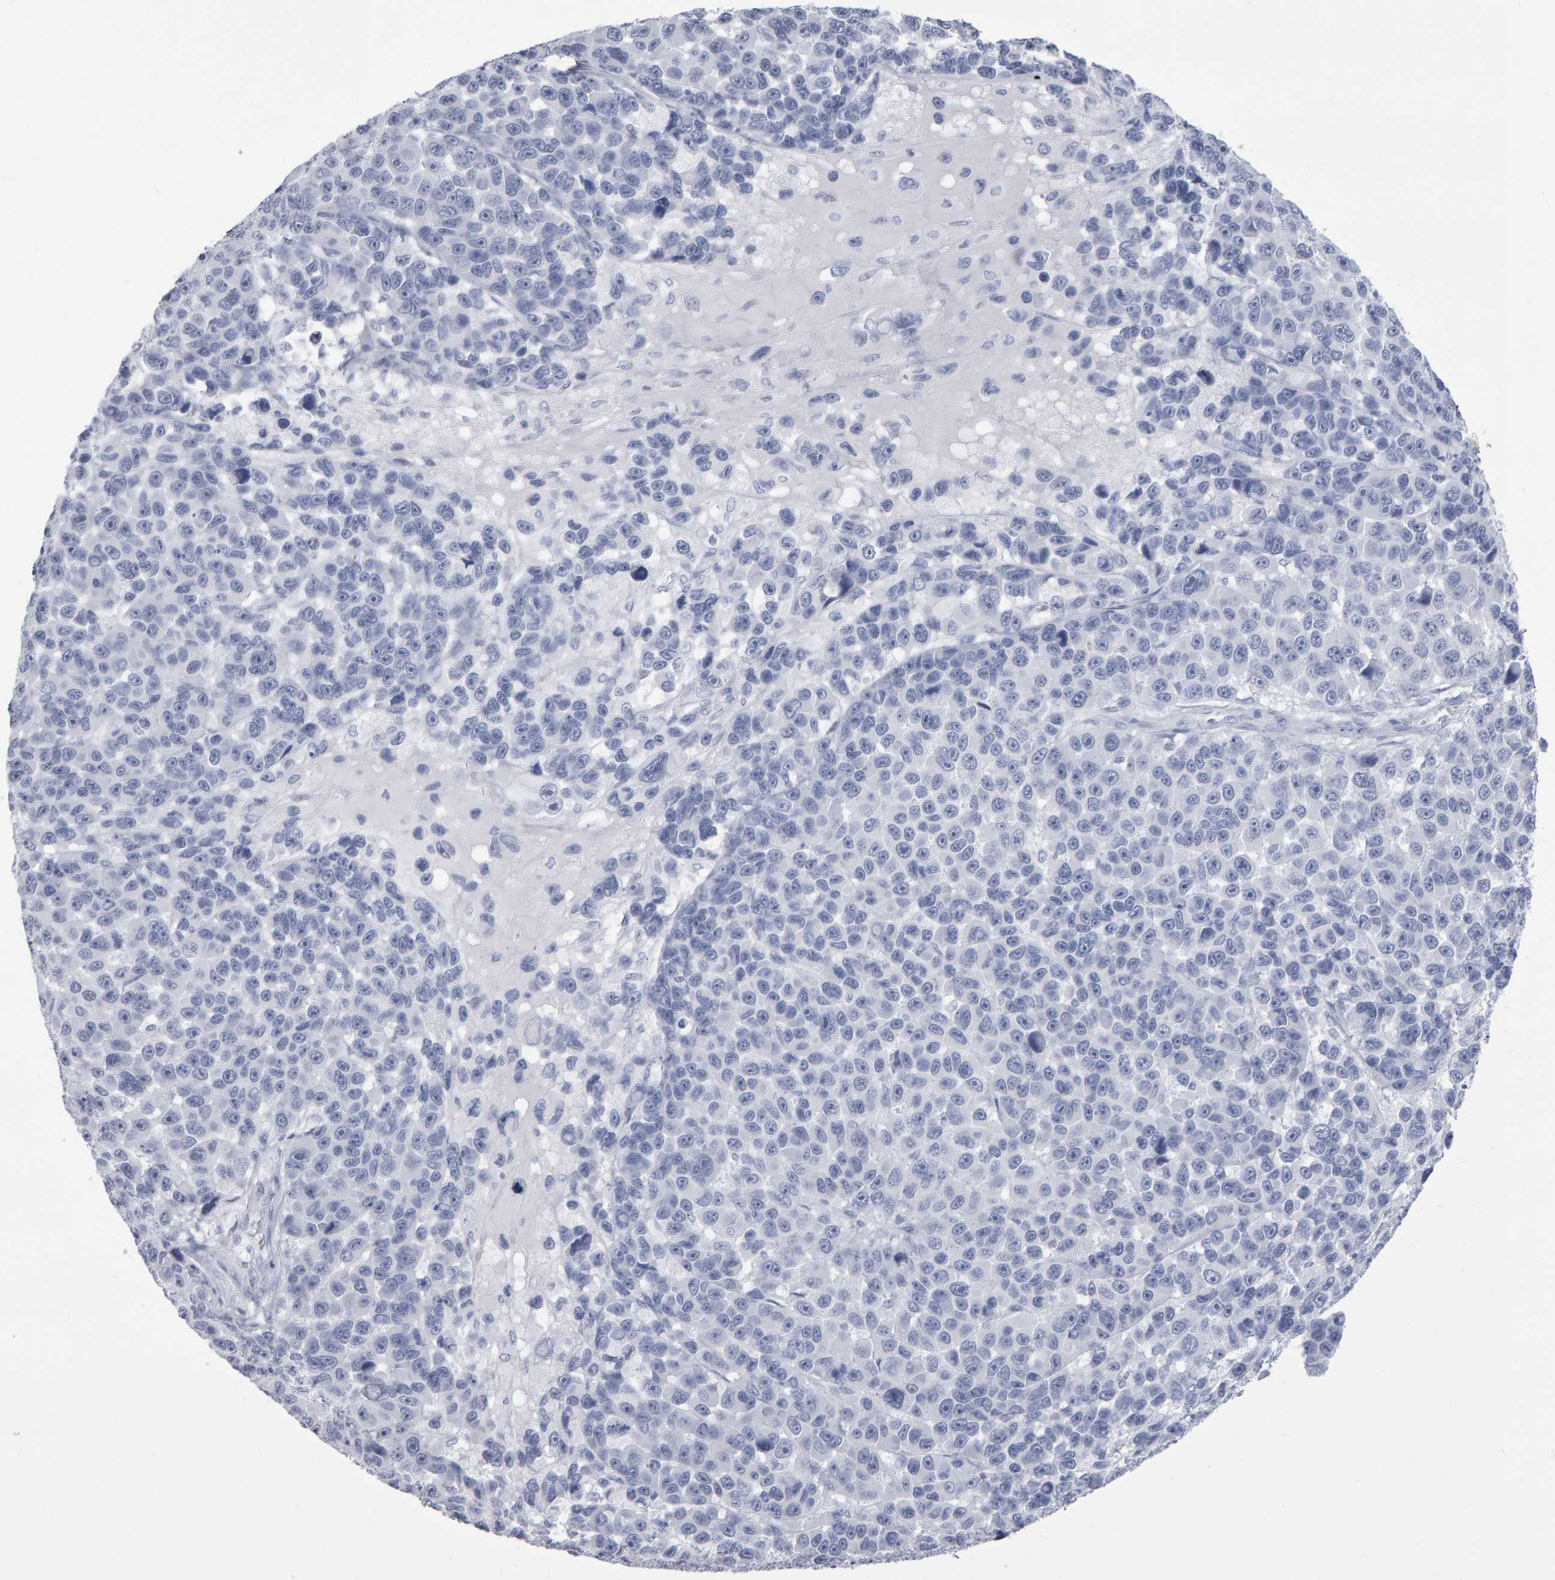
{"staining": {"intensity": "negative", "quantity": "none", "location": "none"}, "tissue": "melanoma", "cell_type": "Tumor cells", "image_type": "cancer", "snomed": [{"axis": "morphology", "description": "Malignant melanoma, NOS"}, {"axis": "topography", "description": "Skin"}], "caption": "Human malignant melanoma stained for a protein using immunohistochemistry (IHC) demonstrates no positivity in tumor cells.", "gene": "NCDN", "patient": {"sex": "male", "age": 53}}